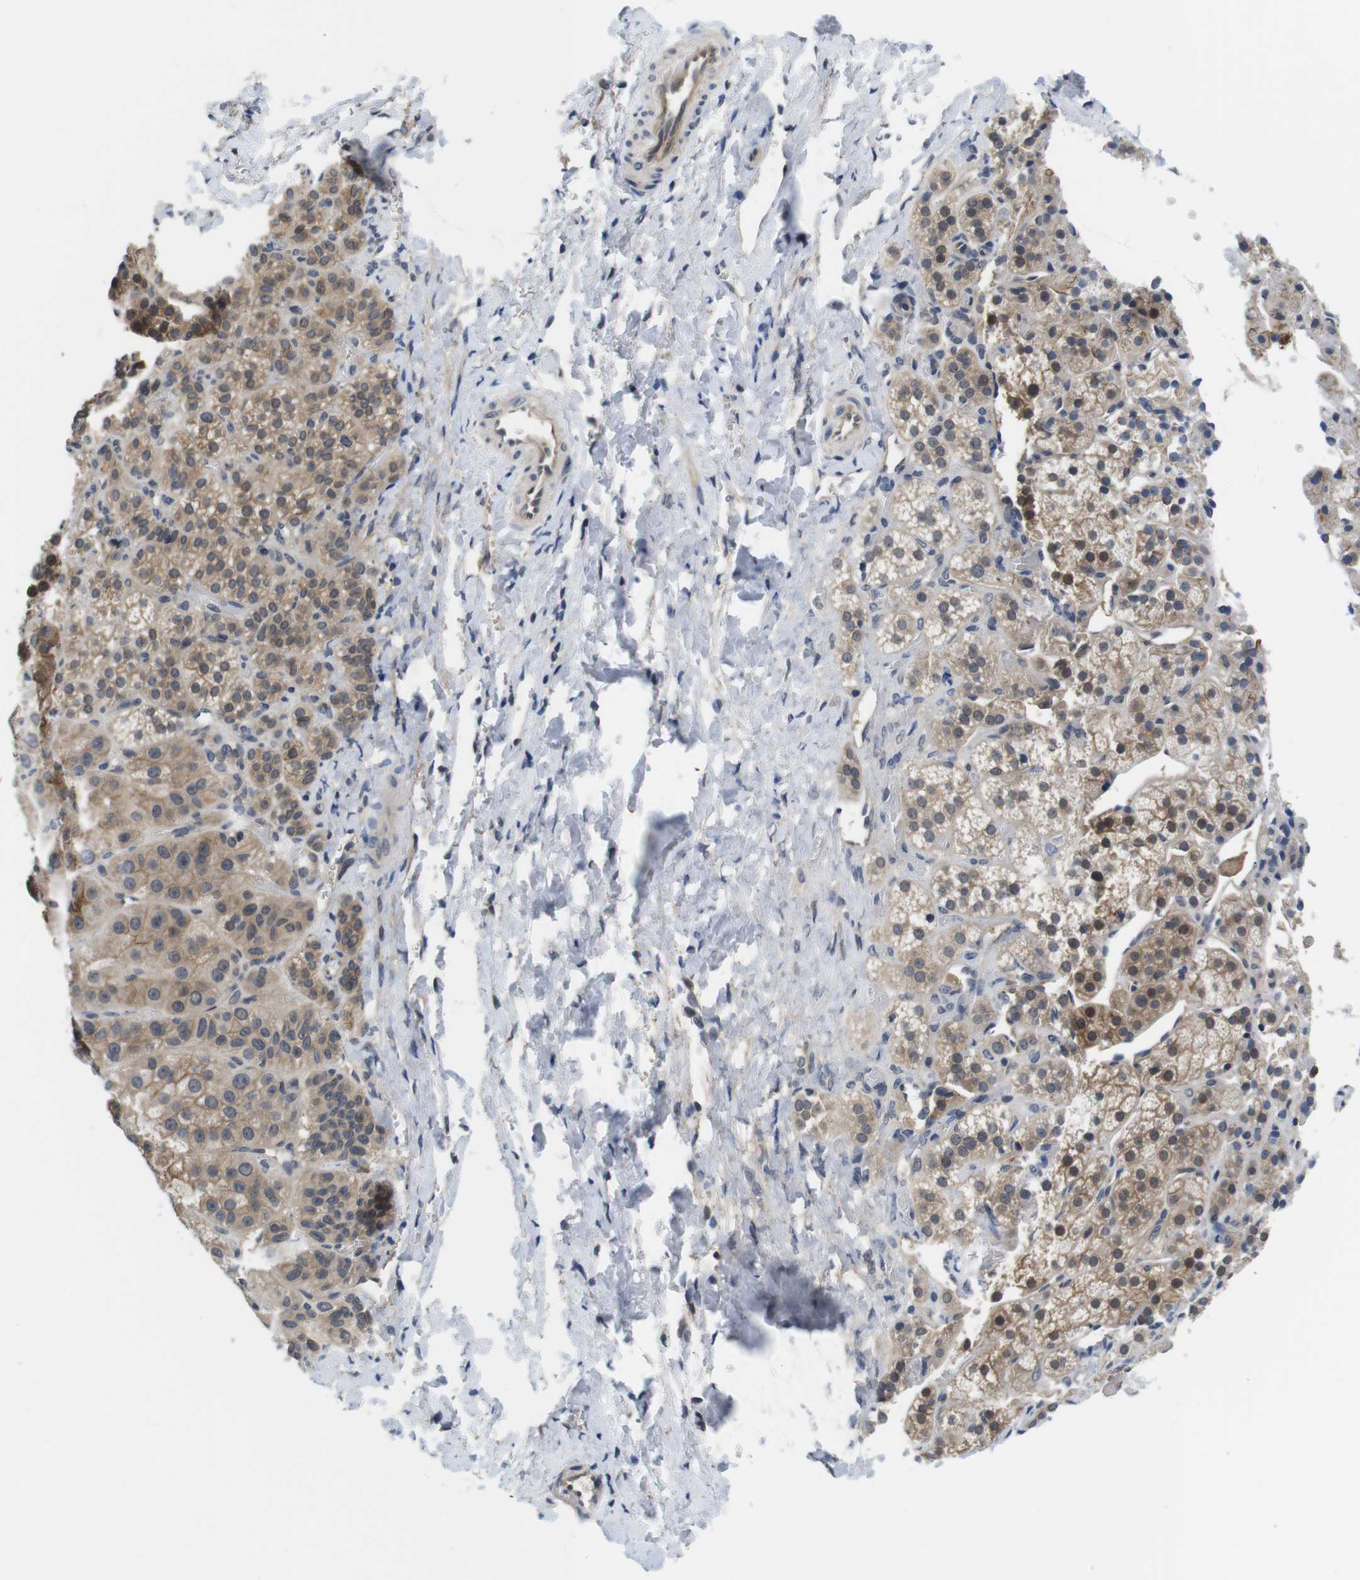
{"staining": {"intensity": "moderate", "quantity": ">75%", "location": "cytoplasmic/membranous"}, "tissue": "adrenal gland", "cell_type": "Glandular cells", "image_type": "normal", "snomed": [{"axis": "morphology", "description": "Normal tissue, NOS"}, {"axis": "topography", "description": "Adrenal gland"}], "caption": "Immunohistochemical staining of unremarkable human adrenal gland demonstrates moderate cytoplasmic/membranous protein expression in approximately >75% of glandular cells.", "gene": "FADD", "patient": {"sex": "female", "age": 57}}